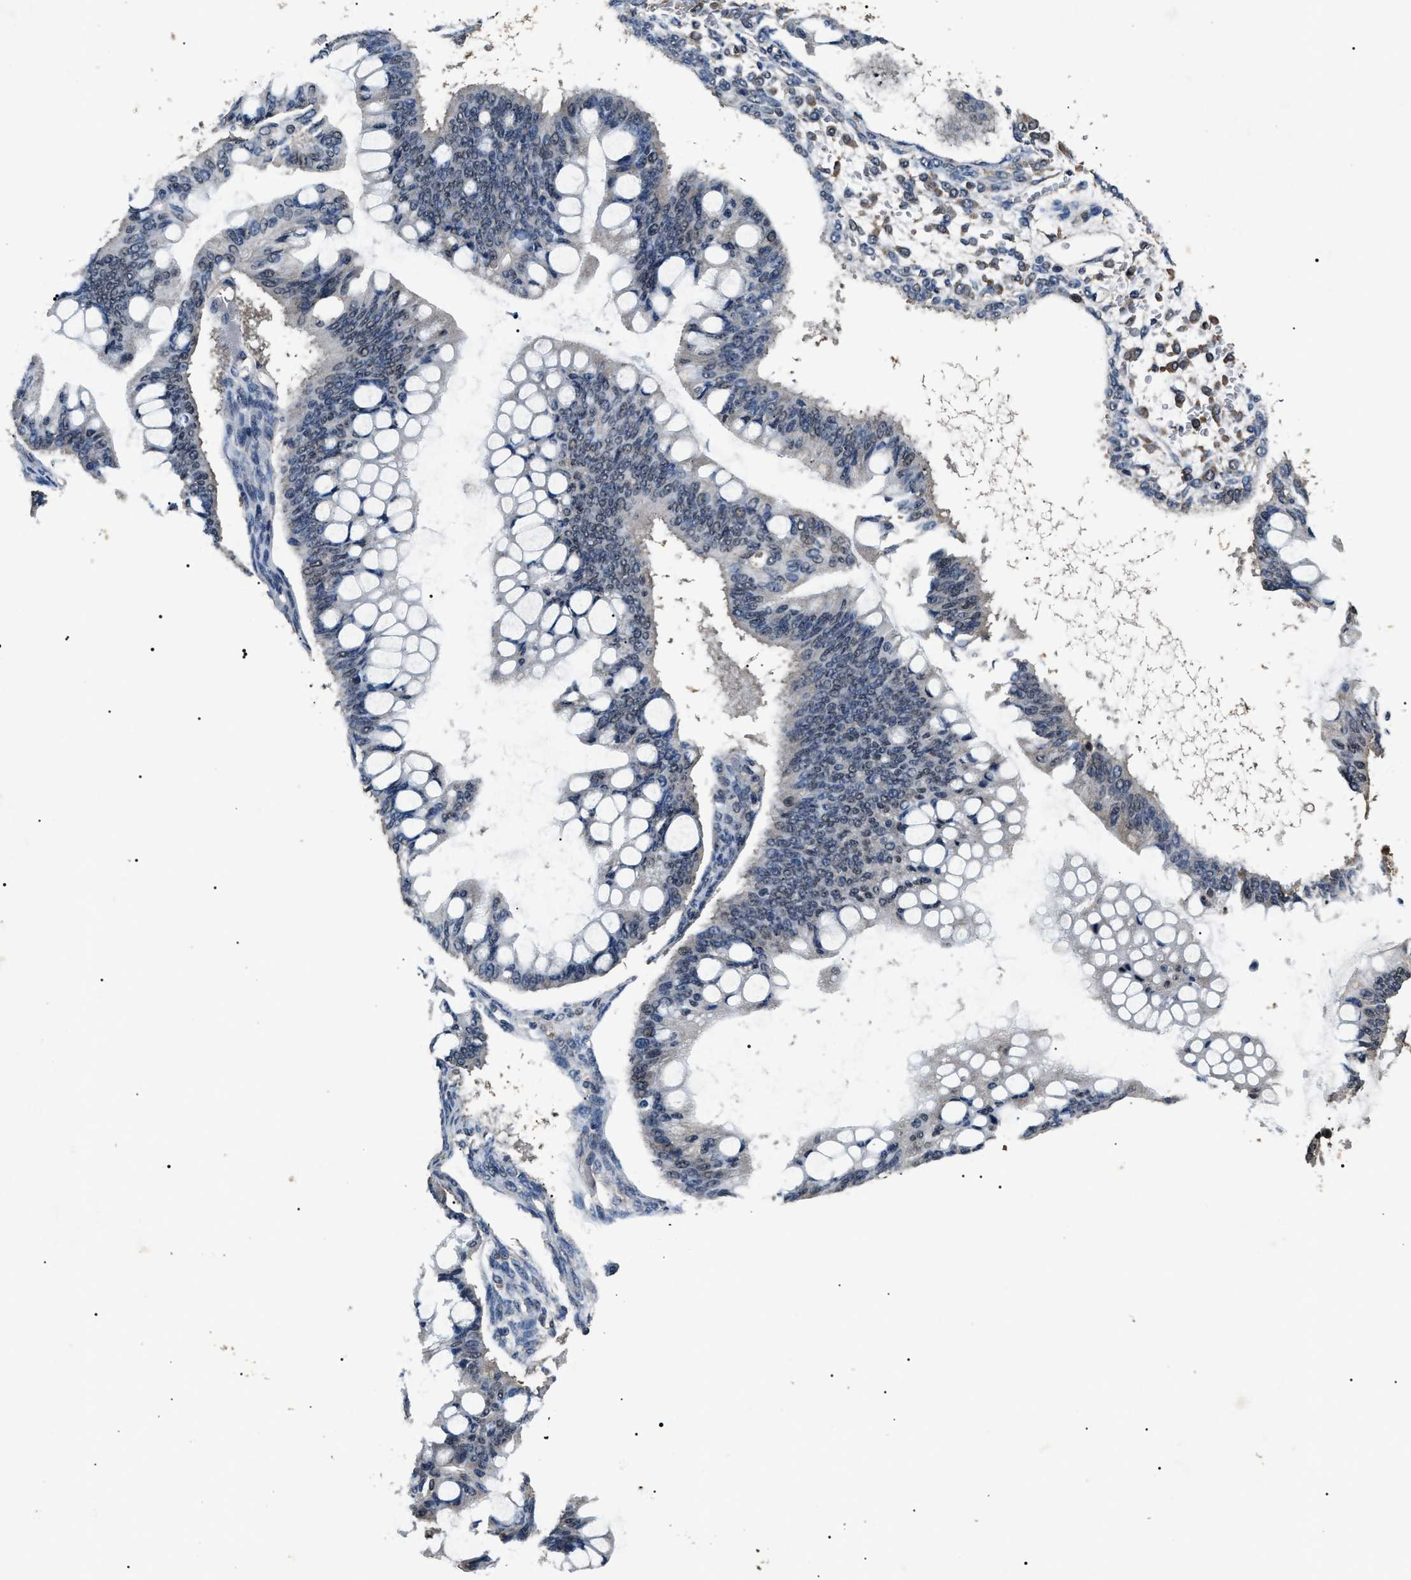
{"staining": {"intensity": "negative", "quantity": "none", "location": "none"}, "tissue": "ovarian cancer", "cell_type": "Tumor cells", "image_type": "cancer", "snomed": [{"axis": "morphology", "description": "Cystadenocarcinoma, mucinous, NOS"}, {"axis": "topography", "description": "Ovary"}], "caption": "Histopathology image shows no significant protein expression in tumor cells of mucinous cystadenocarcinoma (ovarian).", "gene": "ANP32E", "patient": {"sex": "female", "age": 73}}